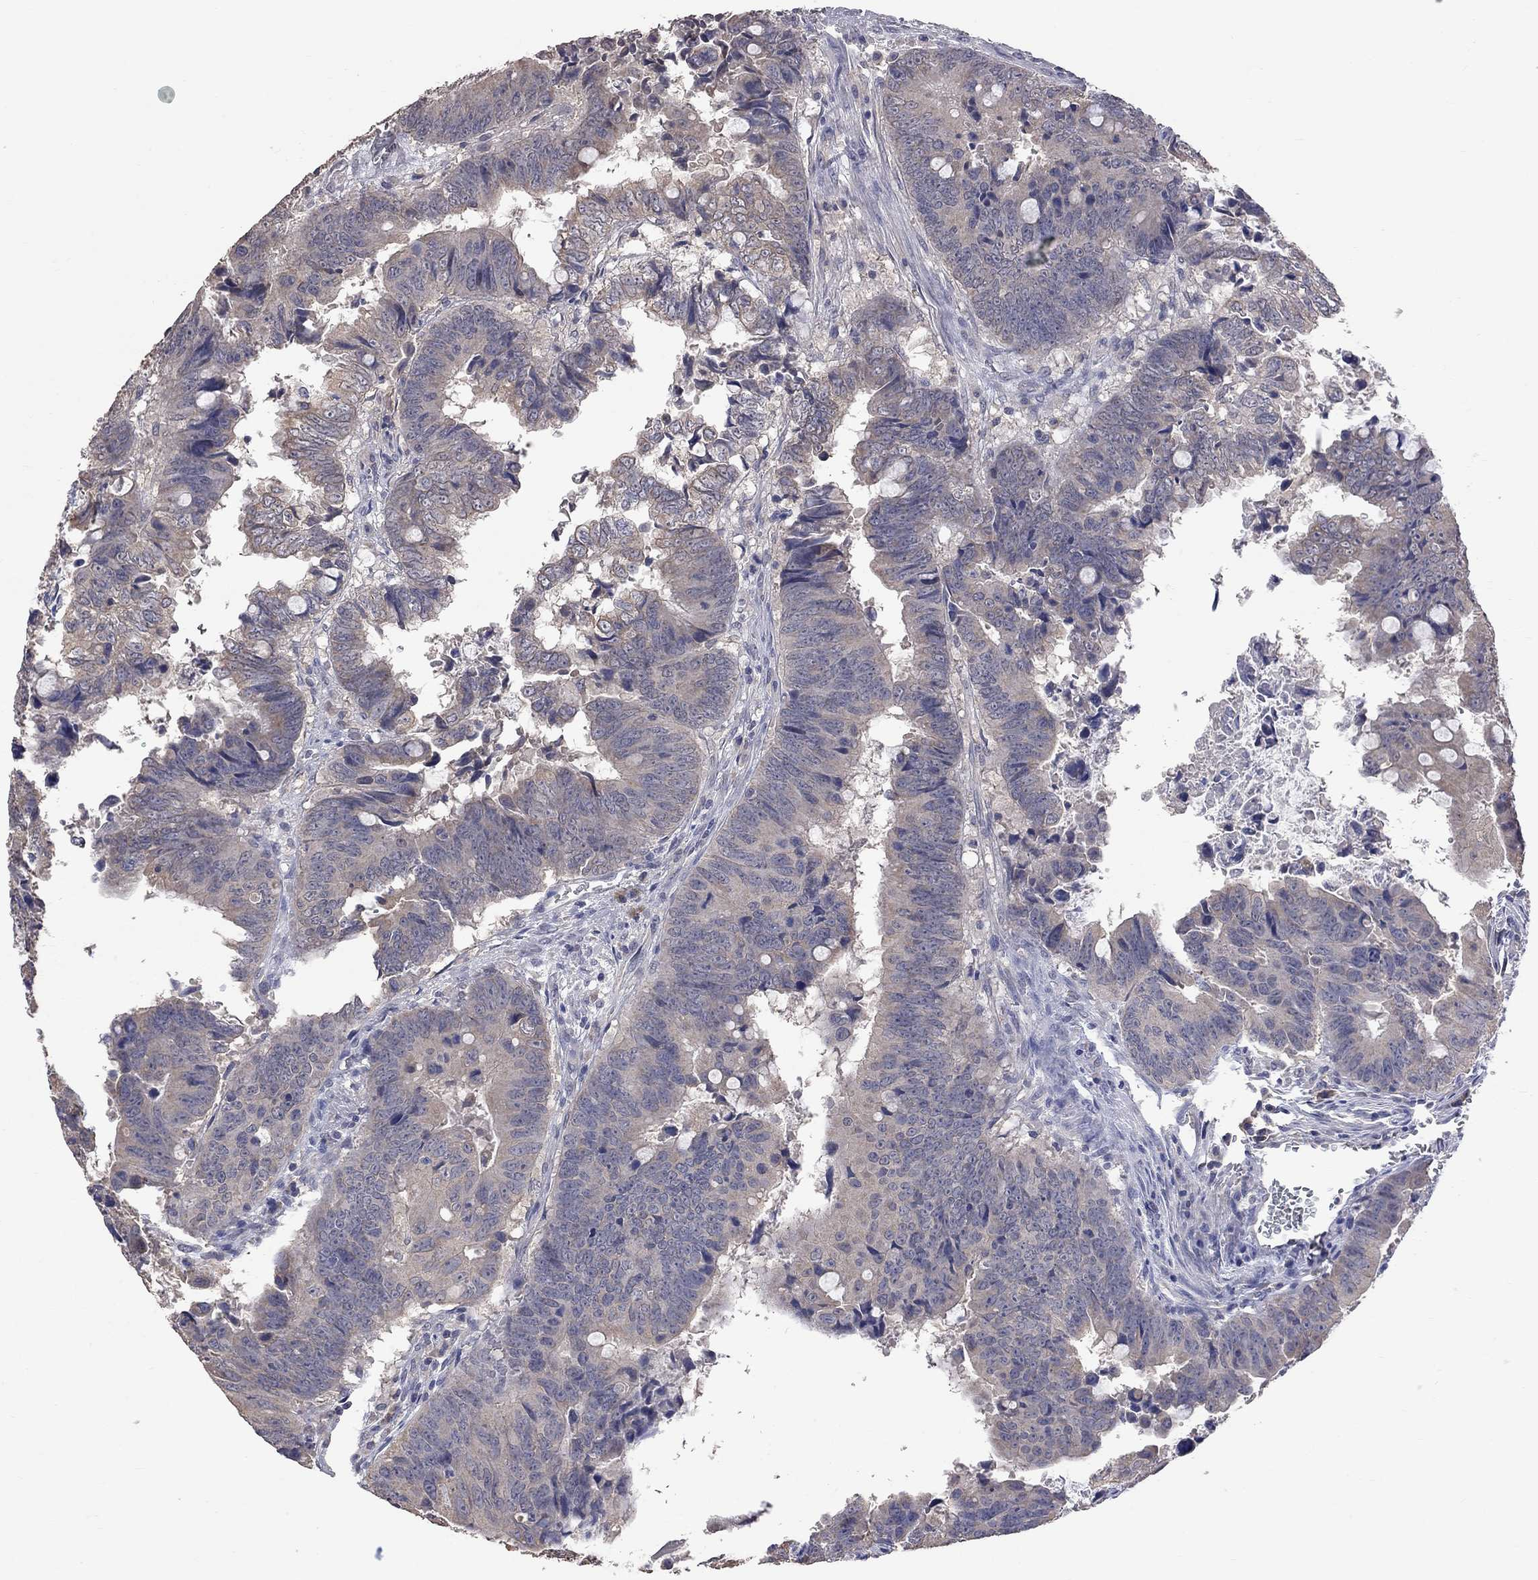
{"staining": {"intensity": "weak", "quantity": ">75%", "location": "cytoplasmic/membranous"}, "tissue": "colorectal cancer", "cell_type": "Tumor cells", "image_type": "cancer", "snomed": [{"axis": "morphology", "description": "Adenocarcinoma, NOS"}, {"axis": "topography", "description": "Colon"}], "caption": "The immunohistochemical stain highlights weak cytoplasmic/membranous positivity in tumor cells of colorectal adenocarcinoma tissue. (brown staining indicates protein expression, while blue staining denotes nuclei).", "gene": "HTR6", "patient": {"sex": "female", "age": 82}}